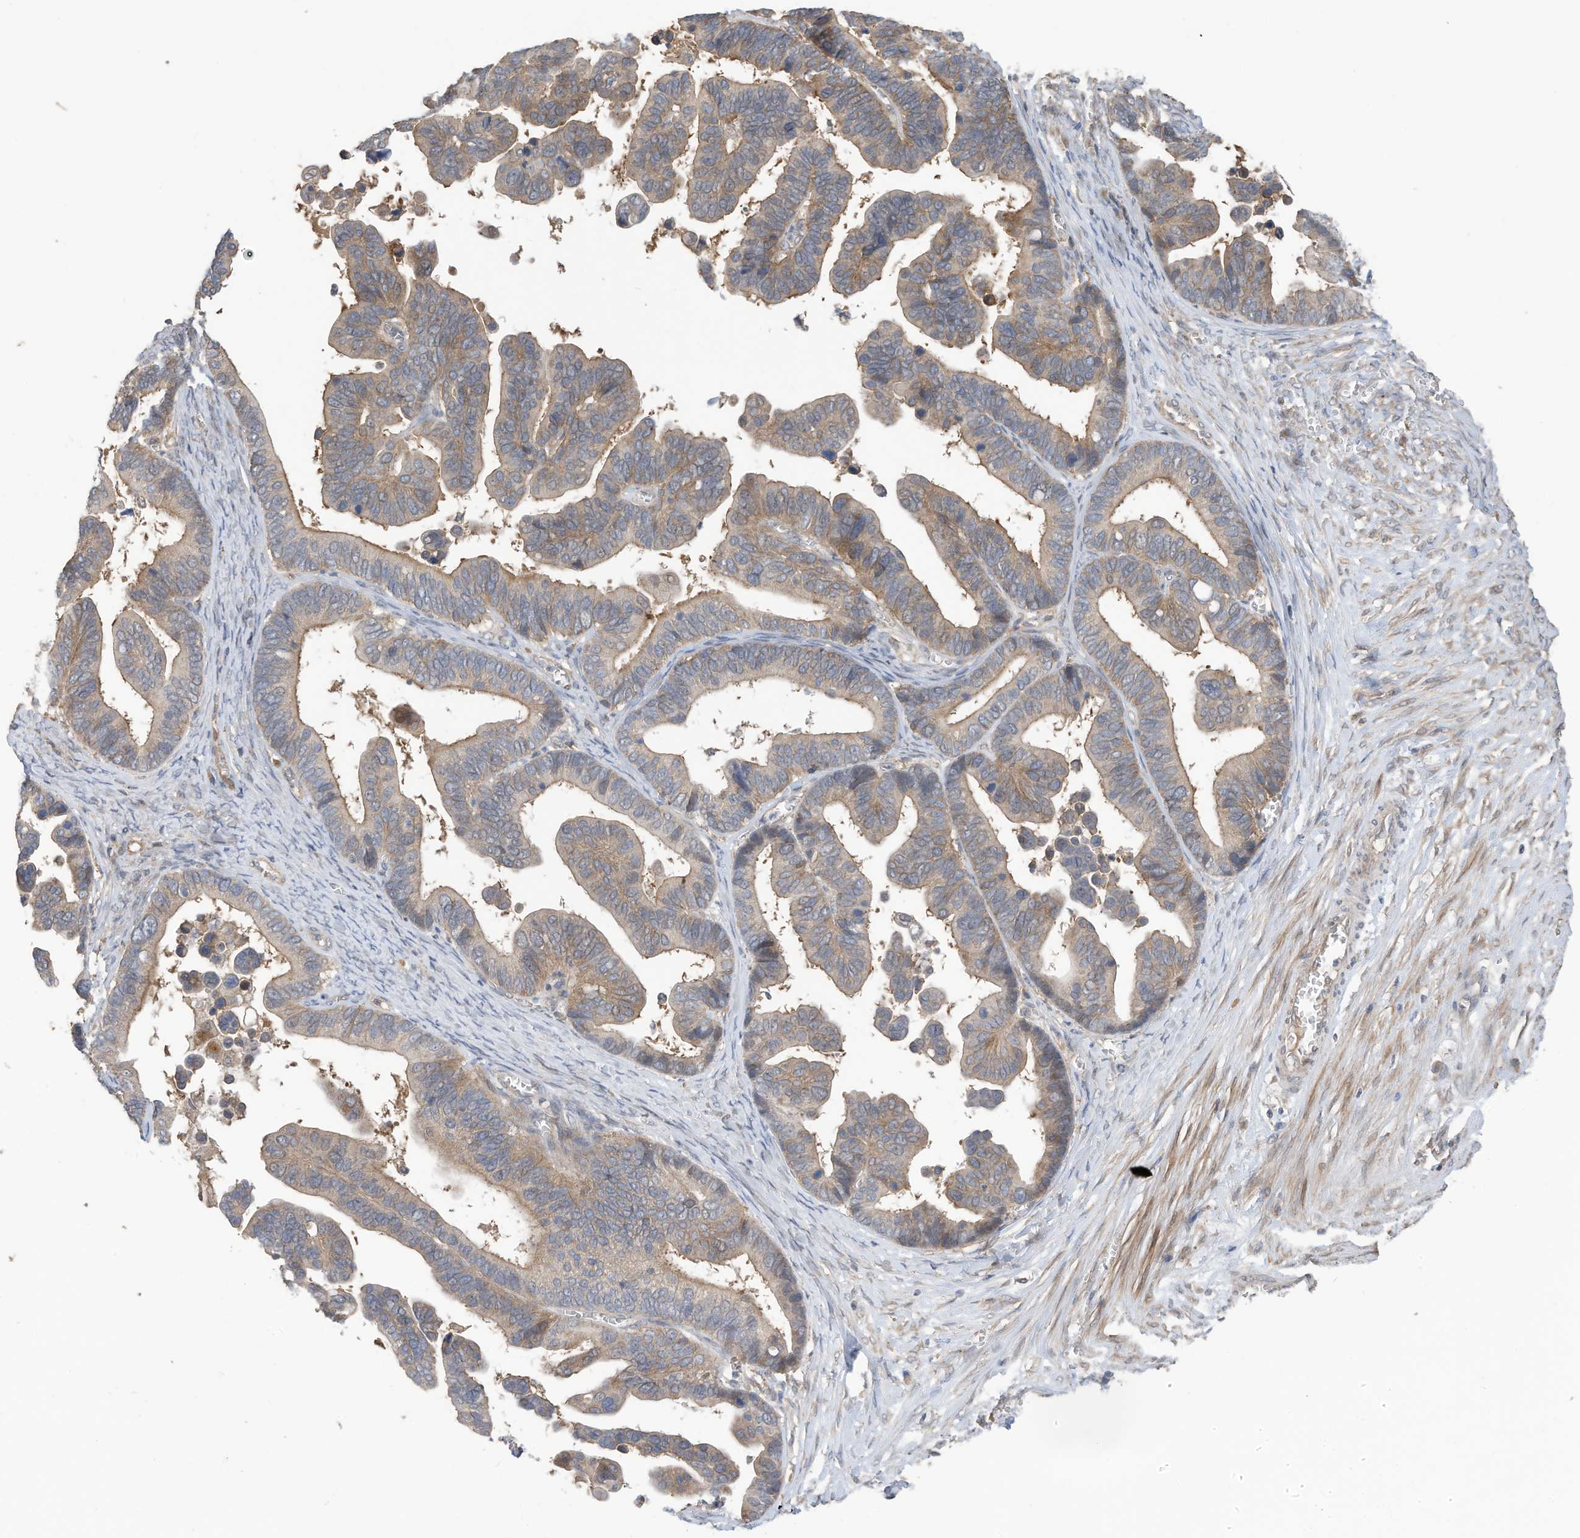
{"staining": {"intensity": "moderate", "quantity": ">75%", "location": "cytoplasmic/membranous"}, "tissue": "ovarian cancer", "cell_type": "Tumor cells", "image_type": "cancer", "snomed": [{"axis": "morphology", "description": "Cystadenocarcinoma, serous, NOS"}, {"axis": "topography", "description": "Ovary"}], "caption": "Tumor cells exhibit moderate cytoplasmic/membranous staining in approximately >75% of cells in ovarian serous cystadenocarcinoma. The protein is shown in brown color, while the nuclei are stained blue.", "gene": "REC8", "patient": {"sex": "female", "age": 56}}